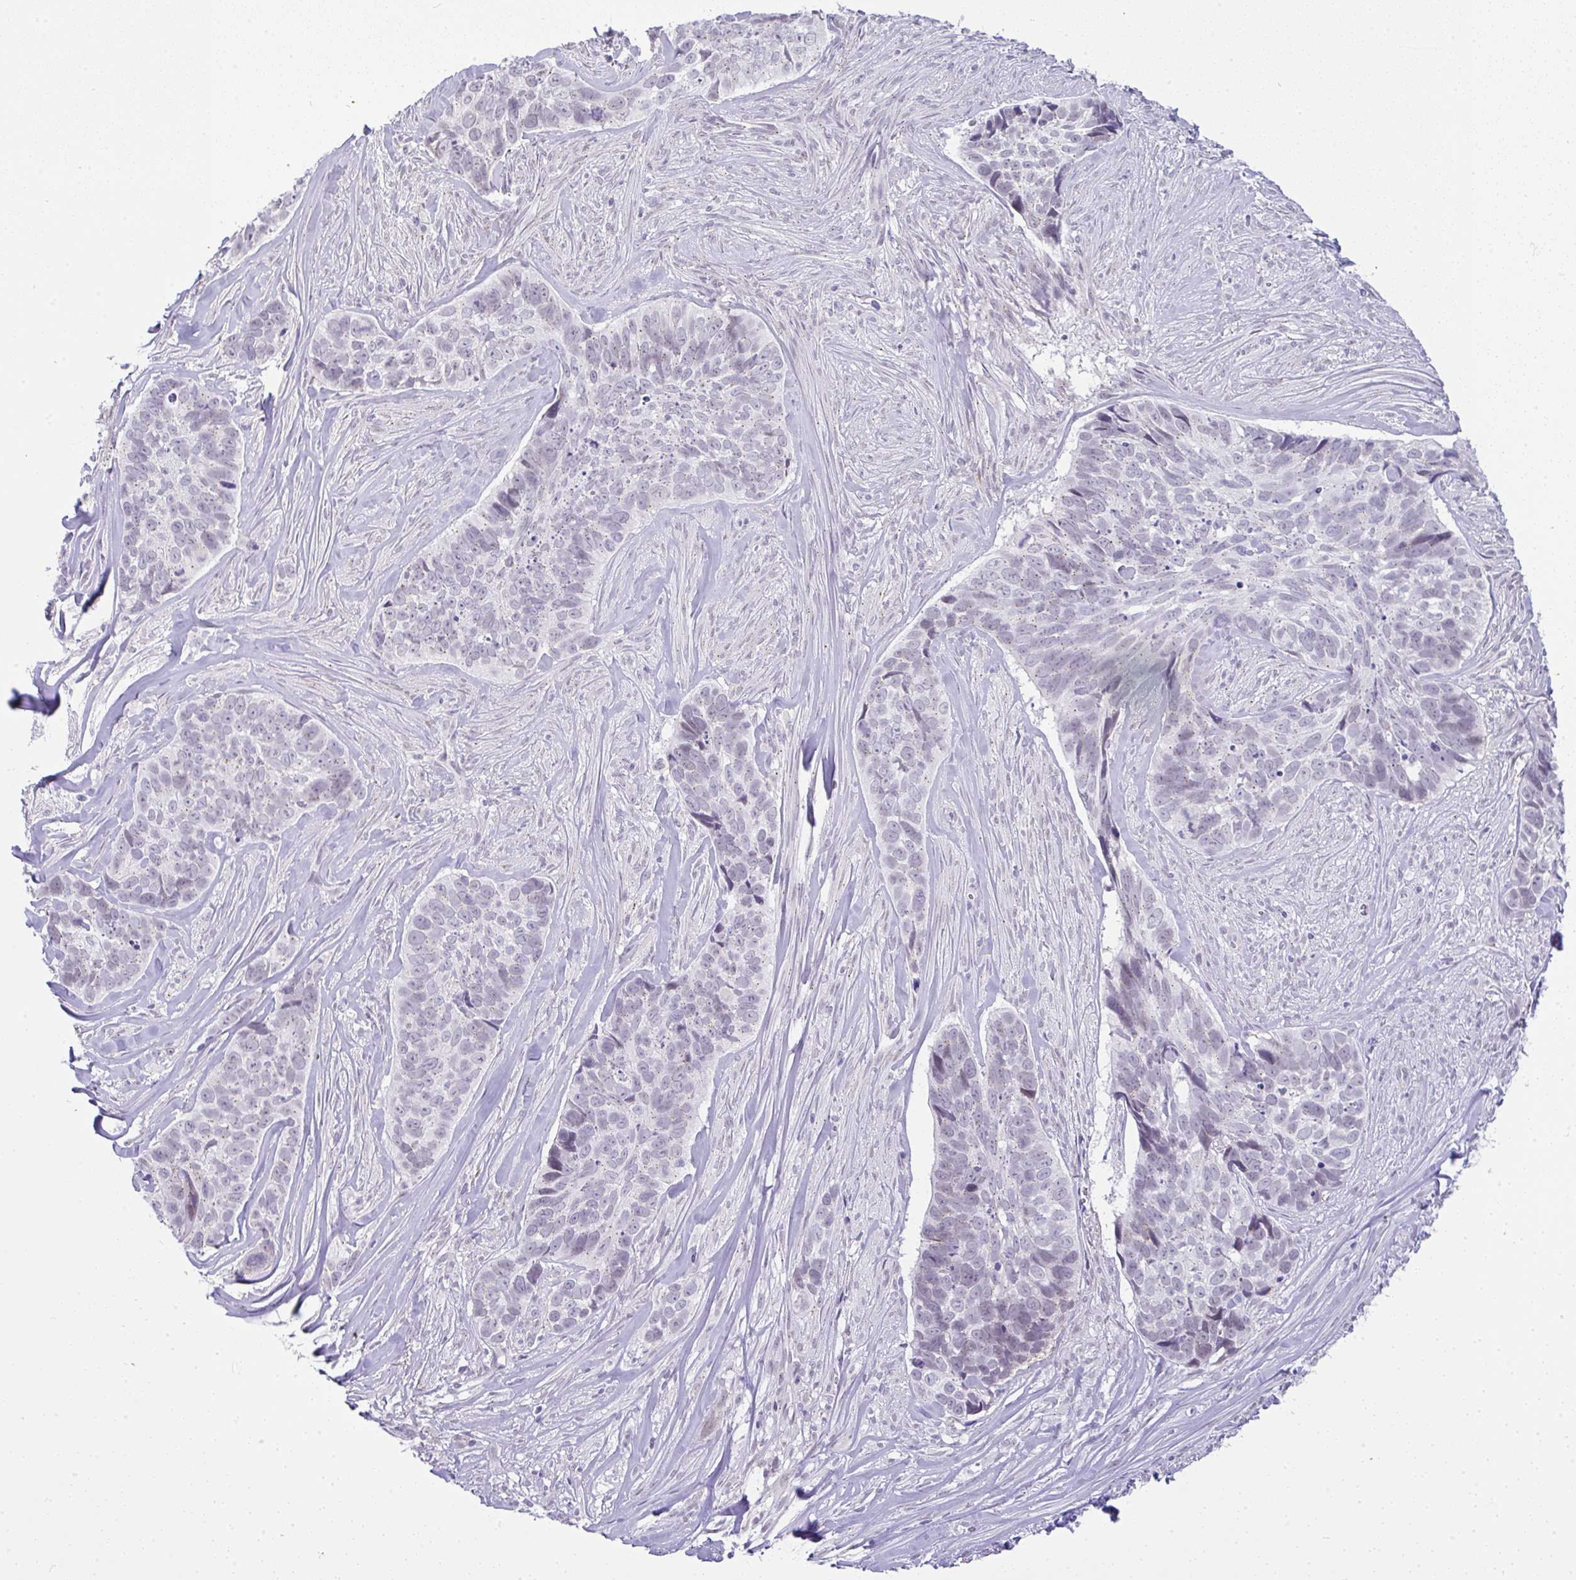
{"staining": {"intensity": "weak", "quantity": "<25%", "location": "nuclear"}, "tissue": "skin cancer", "cell_type": "Tumor cells", "image_type": "cancer", "snomed": [{"axis": "morphology", "description": "Basal cell carcinoma"}, {"axis": "topography", "description": "Skin"}], "caption": "High magnification brightfield microscopy of basal cell carcinoma (skin) stained with DAB (3,3'-diaminobenzidine) (brown) and counterstained with hematoxylin (blue): tumor cells show no significant staining.", "gene": "FAM177A1", "patient": {"sex": "female", "age": 82}}